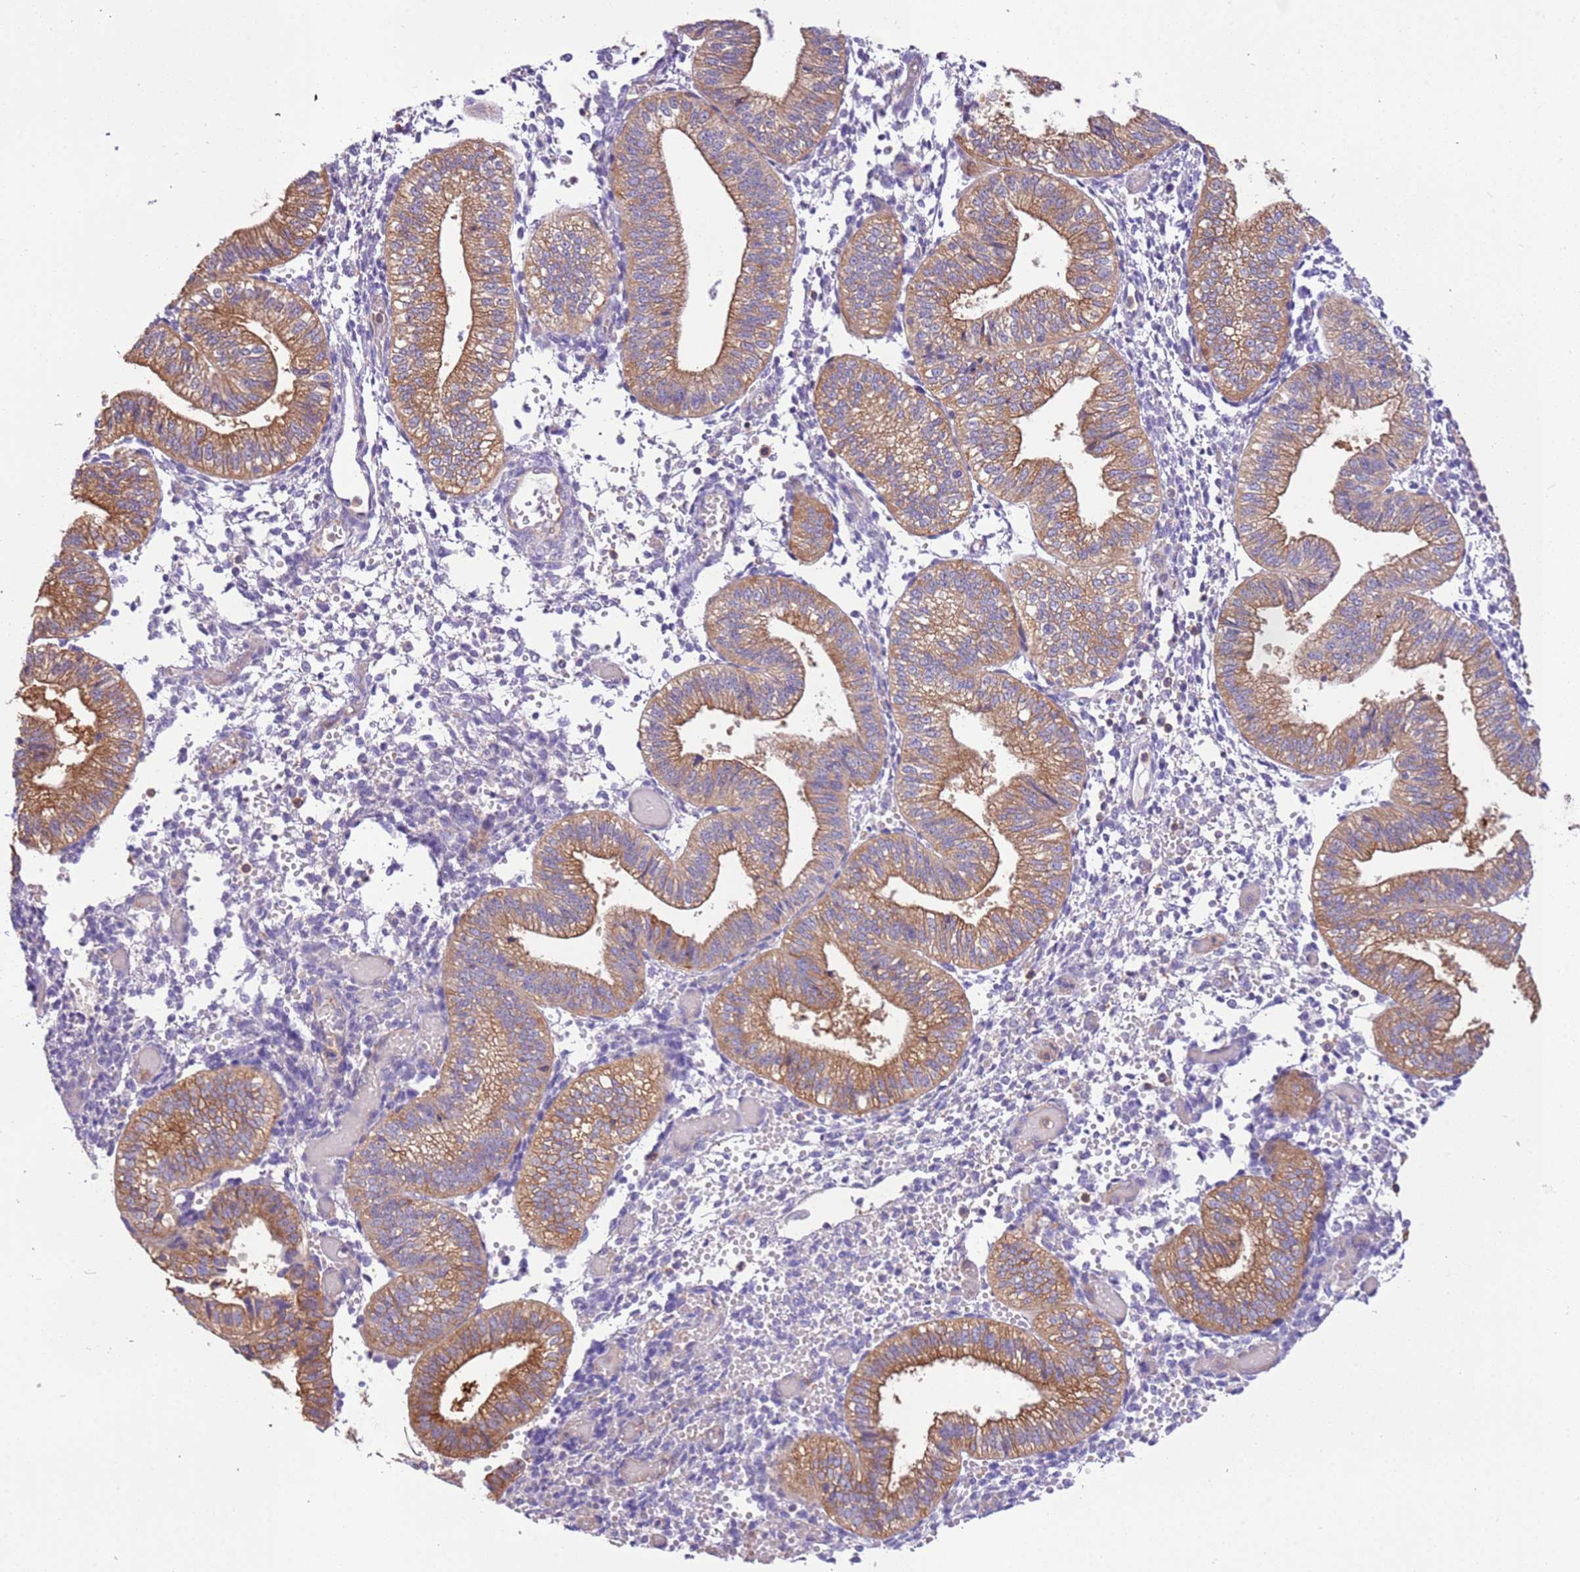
{"staining": {"intensity": "weak", "quantity": "25%-75%", "location": "cytoplasmic/membranous"}, "tissue": "endometrium", "cell_type": "Cells in endometrial stroma", "image_type": "normal", "snomed": [{"axis": "morphology", "description": "Normal tissue, NOS"}, {"axis": "topography", "description": "Endometrium"}], "caption": "Approximately 25%-75% of cells in endometrial stroma in benign endometrium demonstrate weak cytoplasmic/membranous protein staining as visualized by brown immunohistochemical staining.", "gene": "NAALADL1", "patient": {"sex": "female", "age": 34}}